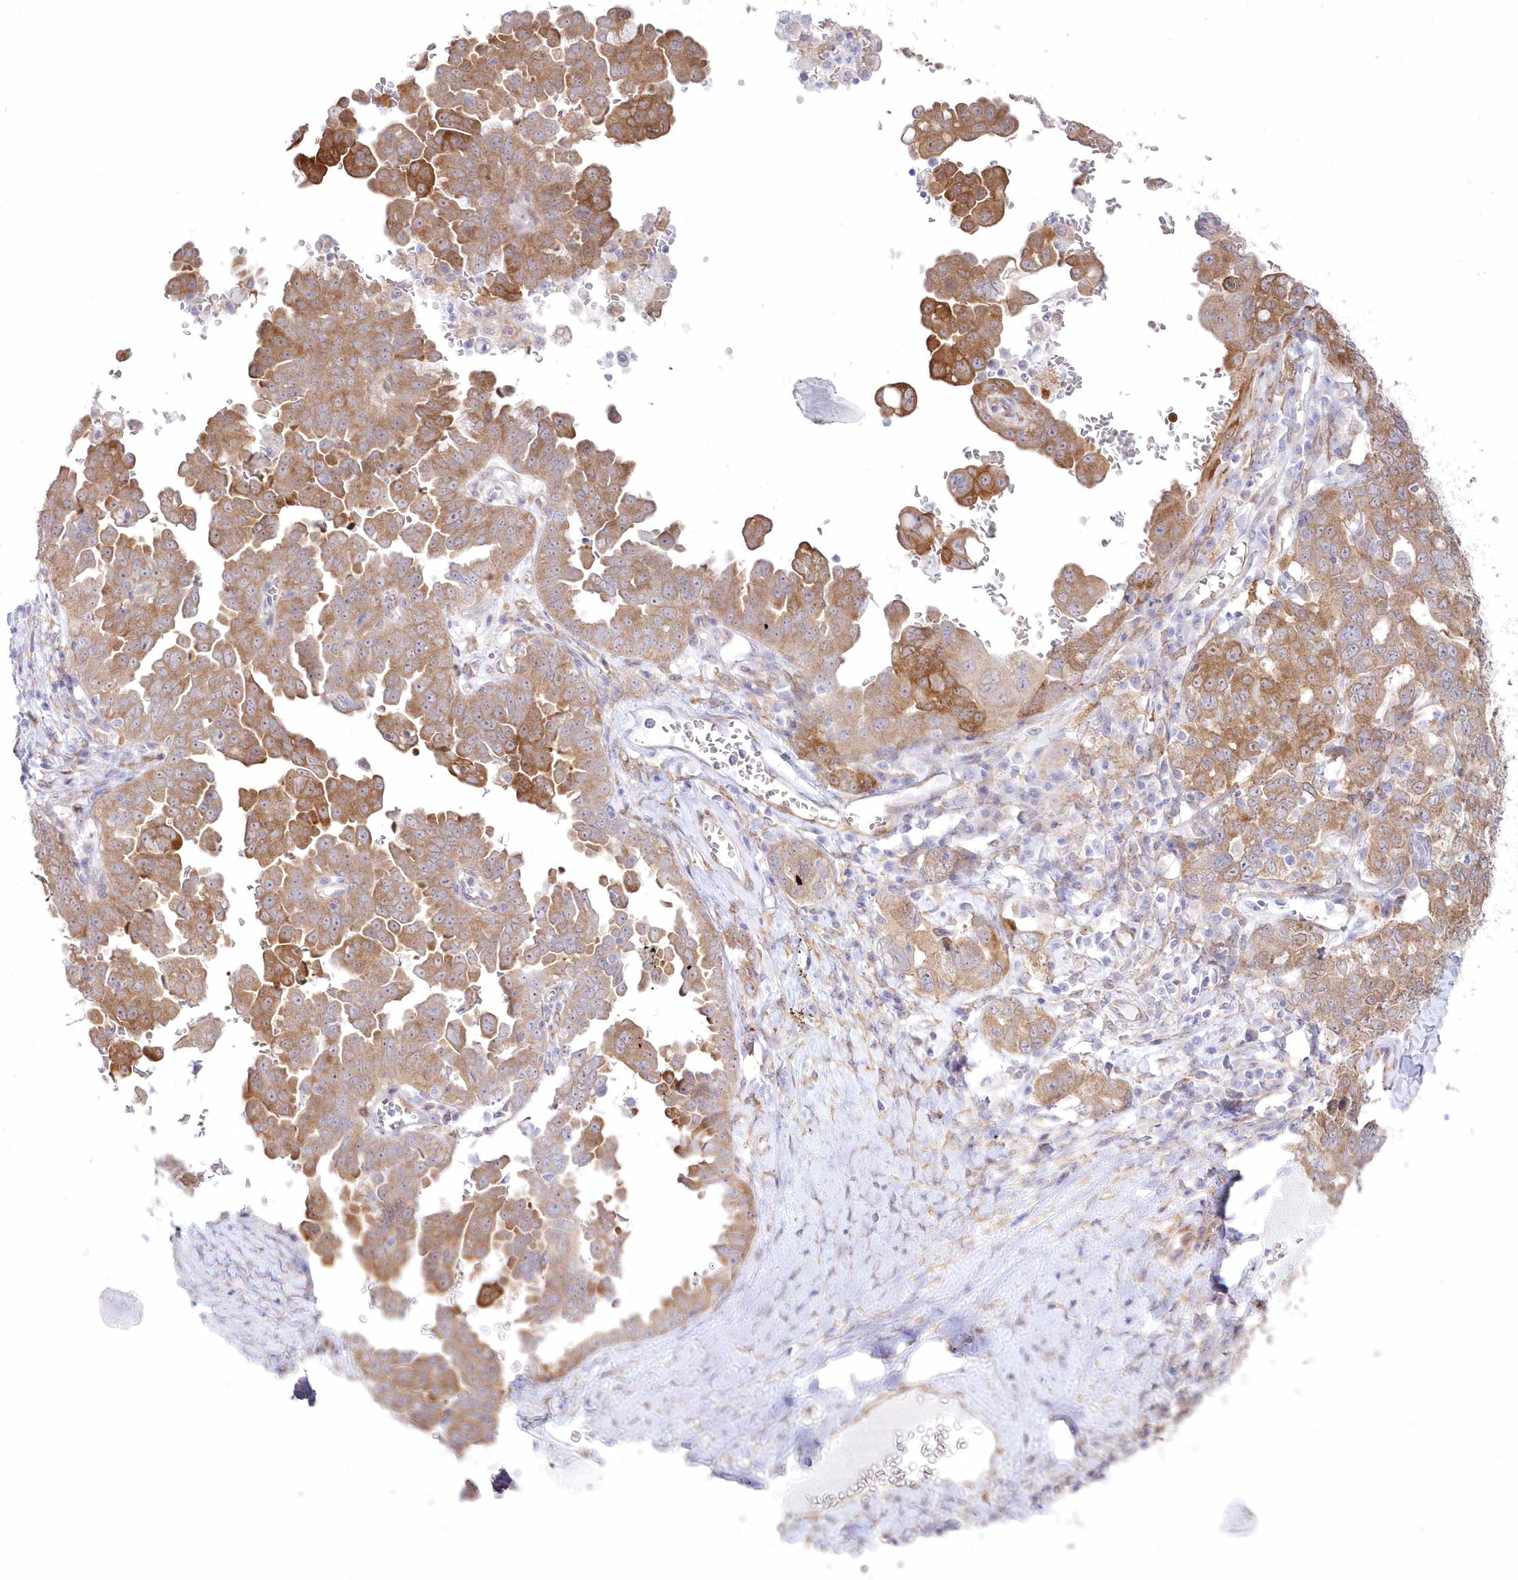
{"staining": {"intensity": "moderate", "quantity": ">75%", "location": "cytoplasmic/membranous"}, "tissue": "ovarian cancer", "cell_type": "Tumor cells", "image_type": "cancer", "snomed": [{"axis": "morphology", "description": "Carcinoma, endometroid"}, {"axis": "topography", "description": "Ovary"}], "caption": "The immunohistochemical stain highlights moderate cytoplasmic/membranous expression in tumor cells of endometroid carcinoma (ovarian) tissue. (DAB = brown stain, brightfield microscopy at high magnification).", "gene": "SH3PXD2B", "patient": {"sex": "female", "age": 62}}